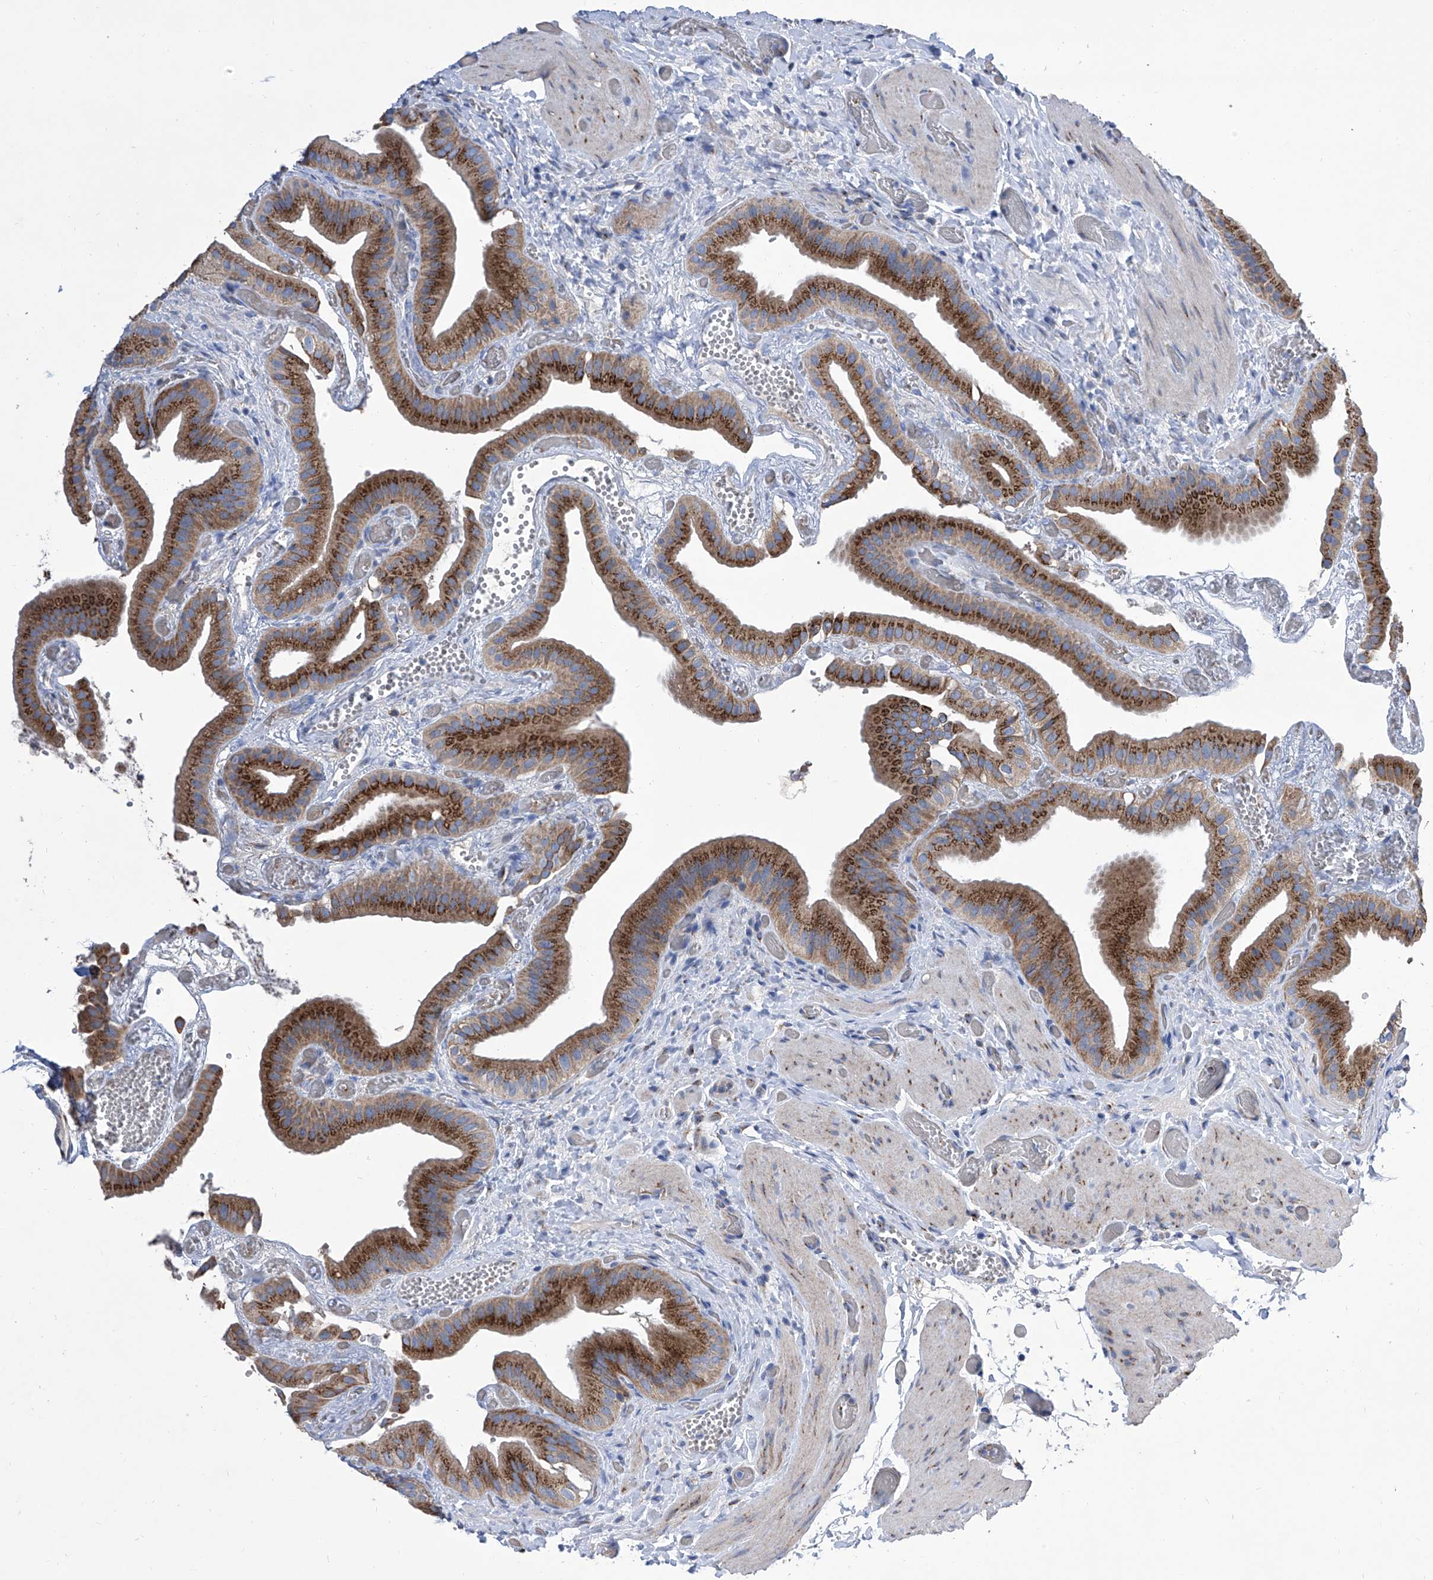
{"staining": {"intensity": "strong", "quantity": ">75%", "location": "cytoplasmic/membranous"}, "tissue": "gallbladder", "cell_type": "Glandular cells", "image_type": "normal", "snomed": [{"axis": "morphology", "description": "Normal tissue, NOS"}, {"axis": "topography", "description": "Gallbladder"}], "caption": "The micrograph reveals a brown stain indicating the presence of a protein in the cytoplasmic/membranous of glandular cells in gallbladder. (DAB = brown stain, brightfield microscopy at high magnification).", "gene": "TJAP1", "patient": {"sex": "female", "age": 64}}